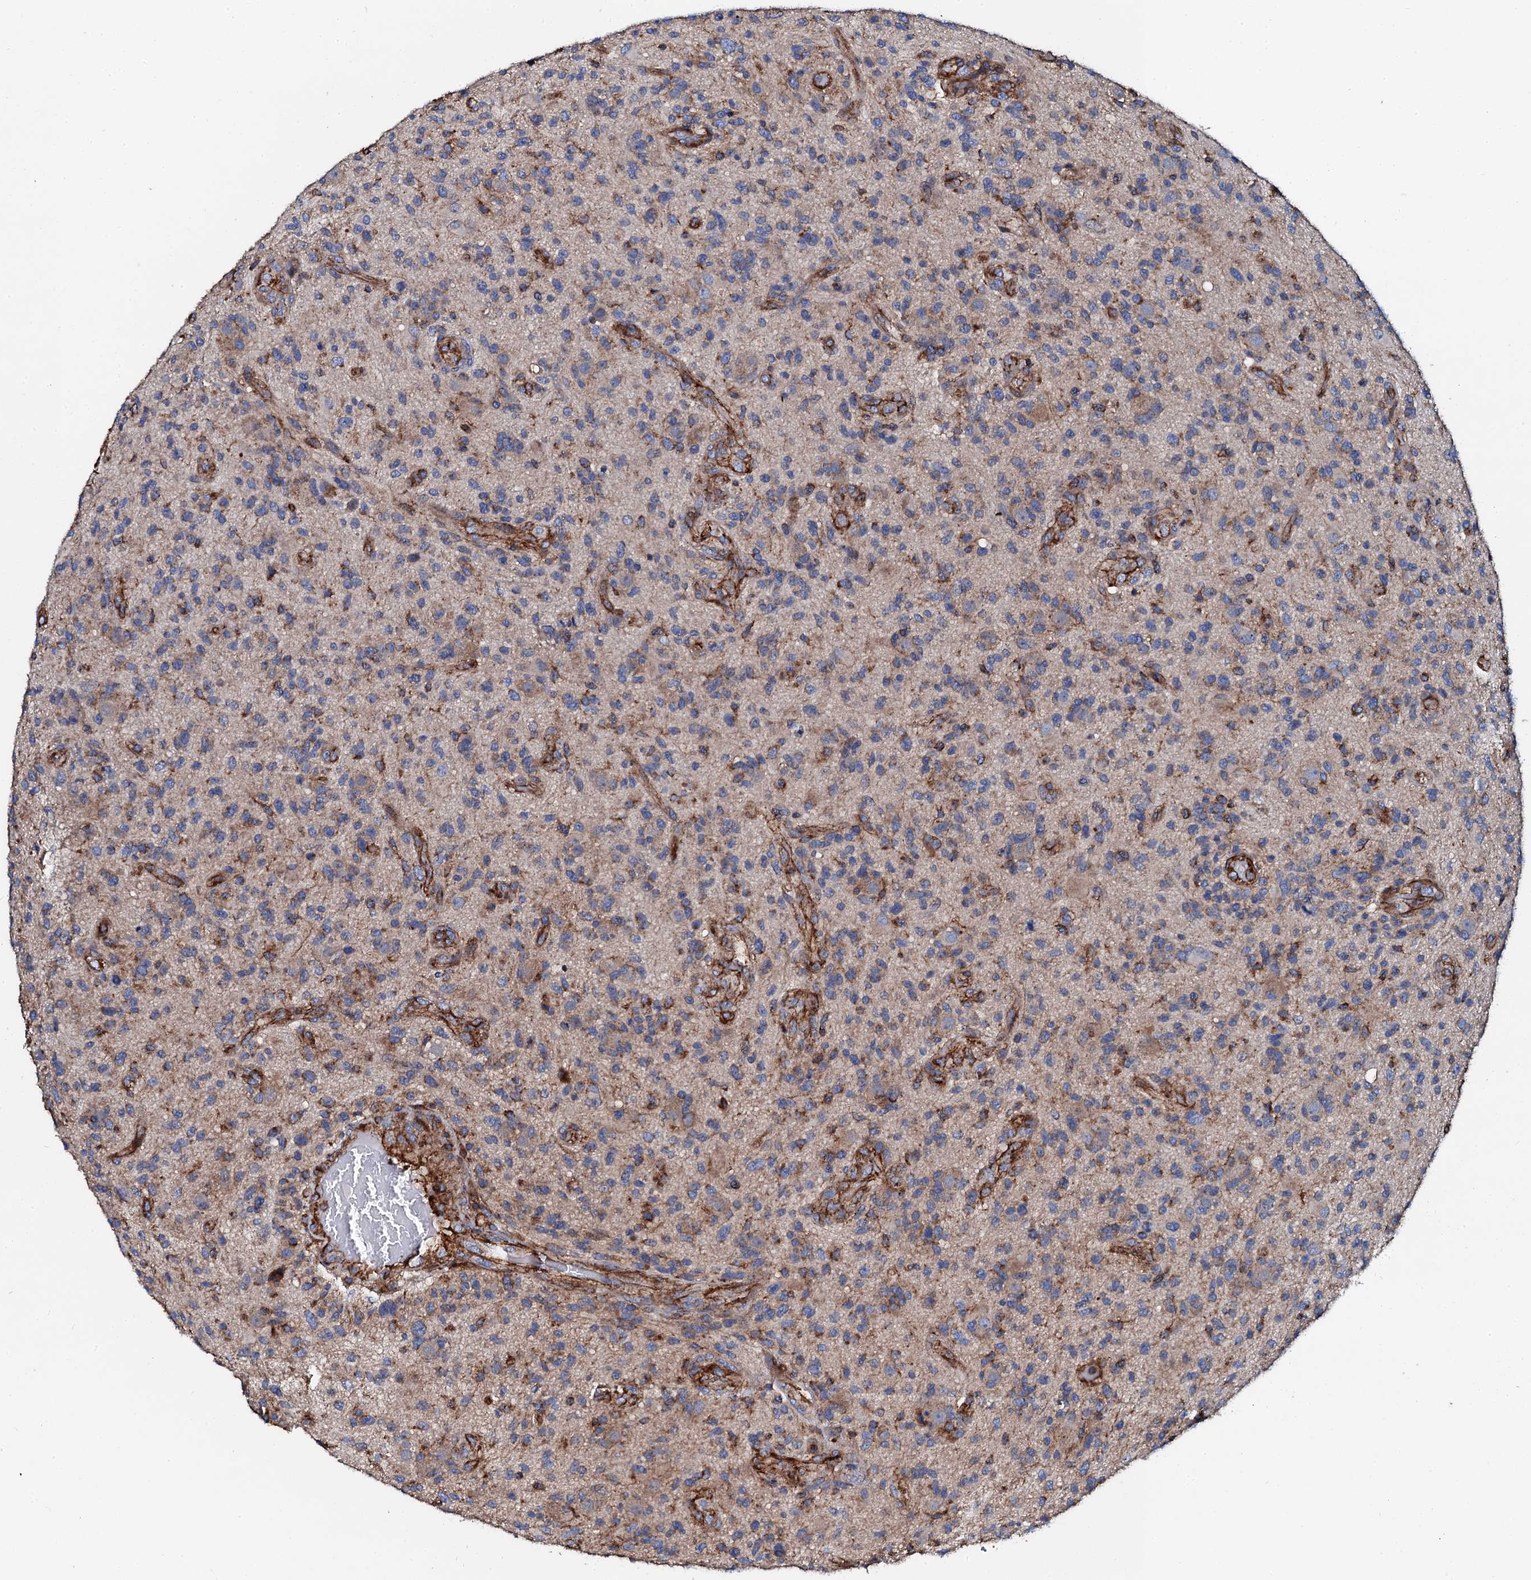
{"staining": {"intensity": "moderate", "quantity": "<25%", "location": "cytoplasmic/membranous"}, "tissue": "glioma", "cell_type": "Tumor cells", "image_type": "cancer", "snomed": [{"axis": "morphology", "description": "Glioma, malignant, High grade"}, {"axis": "topography", "description": "Brain"}], "caption": "Glioma stained for a protein shows moderate cytoplasmic/membranous positivity in tumor cells.", "gene": "INTS10", "patient": {"sex": "male", "age": 47}}